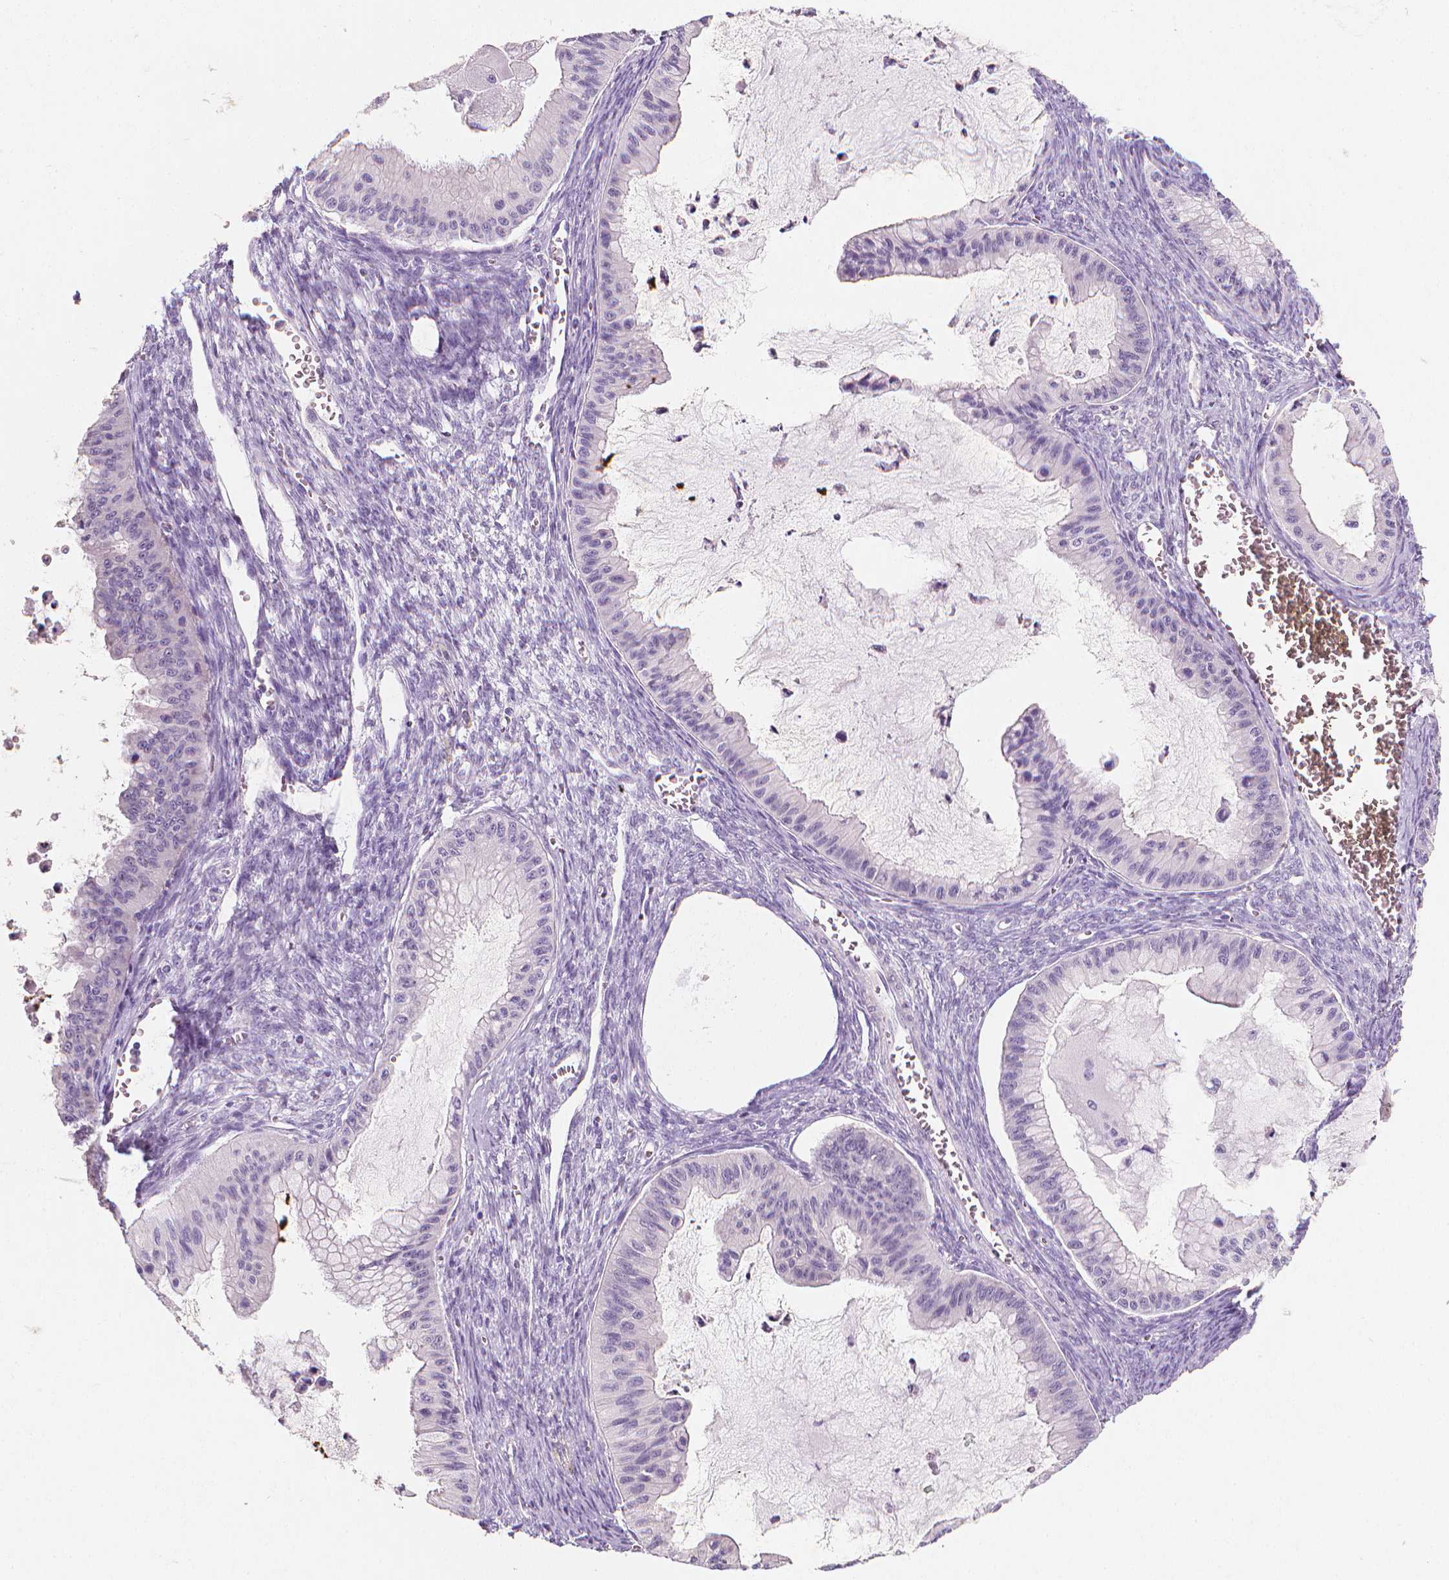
{"staining": {"intensity": "negative", "quantity": "none", "location": "none"}, "tissue": "ovarian cancer", "cell_type": "Tumor cells", "image_type": "cancer", "snomed": [{"axis": "morphology", "description": "Cystadenocarcinoma, mucinous, NOS"}, {"axis": "topography", "description": "Ovary"}], "caption": "Ovarian cancer stained for a protein using immunohistochemistry exhibits no positivity tumor cells.", "gene": "DCAF8L1", "patient": {"sex": "female", "age": 72}}